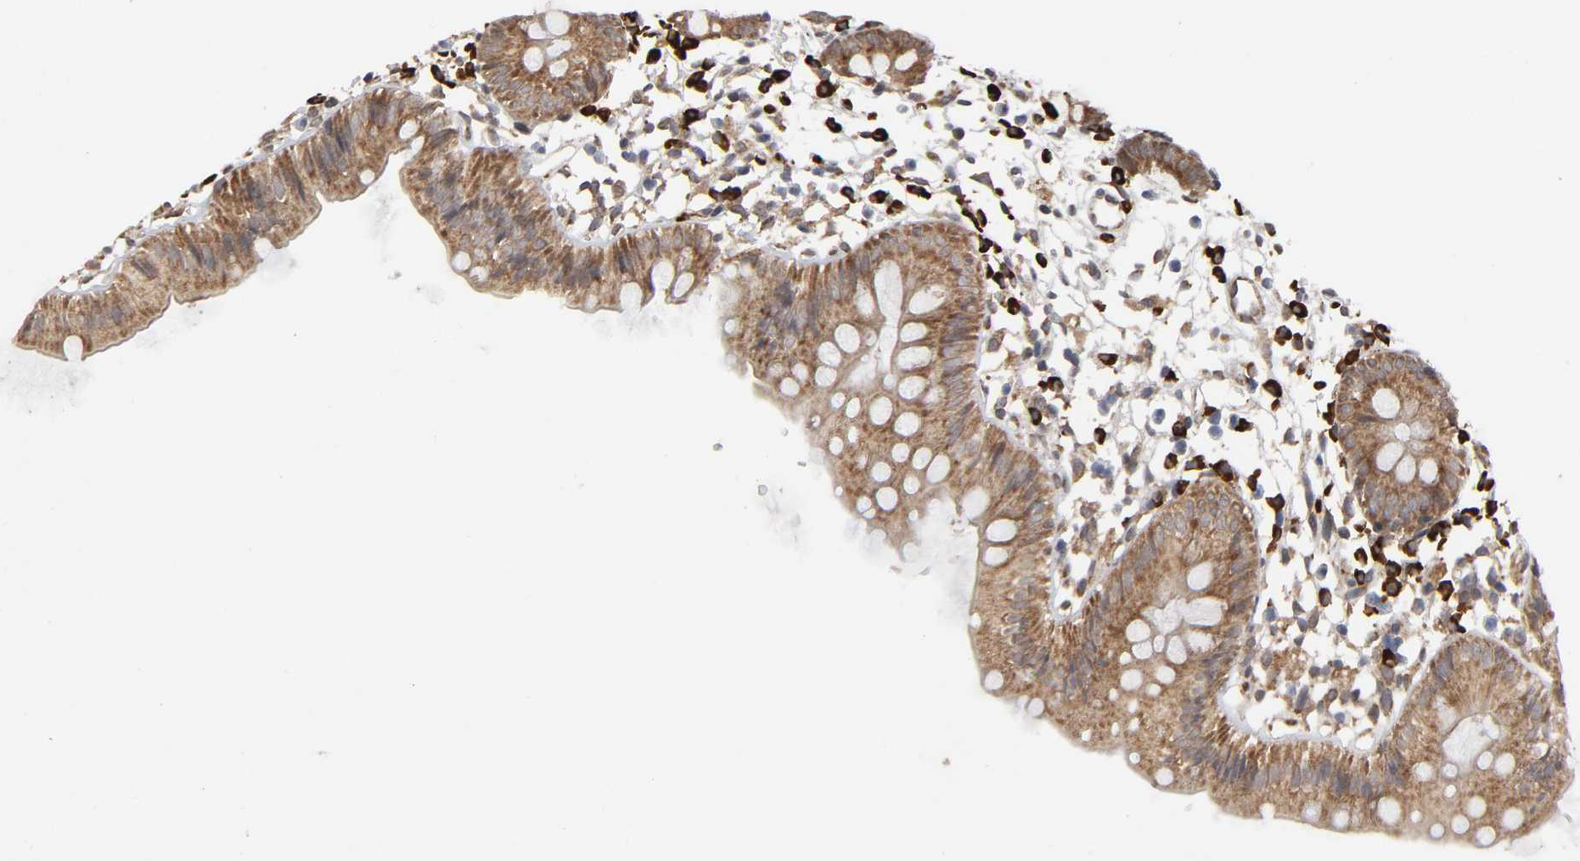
{"staining": {"intensity": "negative", "quantity": "none", "location": "none"}, "tissue": "colon", "cell_type": "Endothelial cells", "image_type": "normal", "snomed": [{"axis": "morphology", "description": "Normal tissue, NOS"}, {"axis": "topography", "description": "Colon"}], "caption": "Endothelial cells show no significant staining in normal colon. The staining was performed using DAB to visualize the protein expression in brown, while the nuclei were stained in blue with hematoxylin (Magnification: 20x).", "gene": "SLC30A9", "patient": {"sex": "male", "age": 14}}